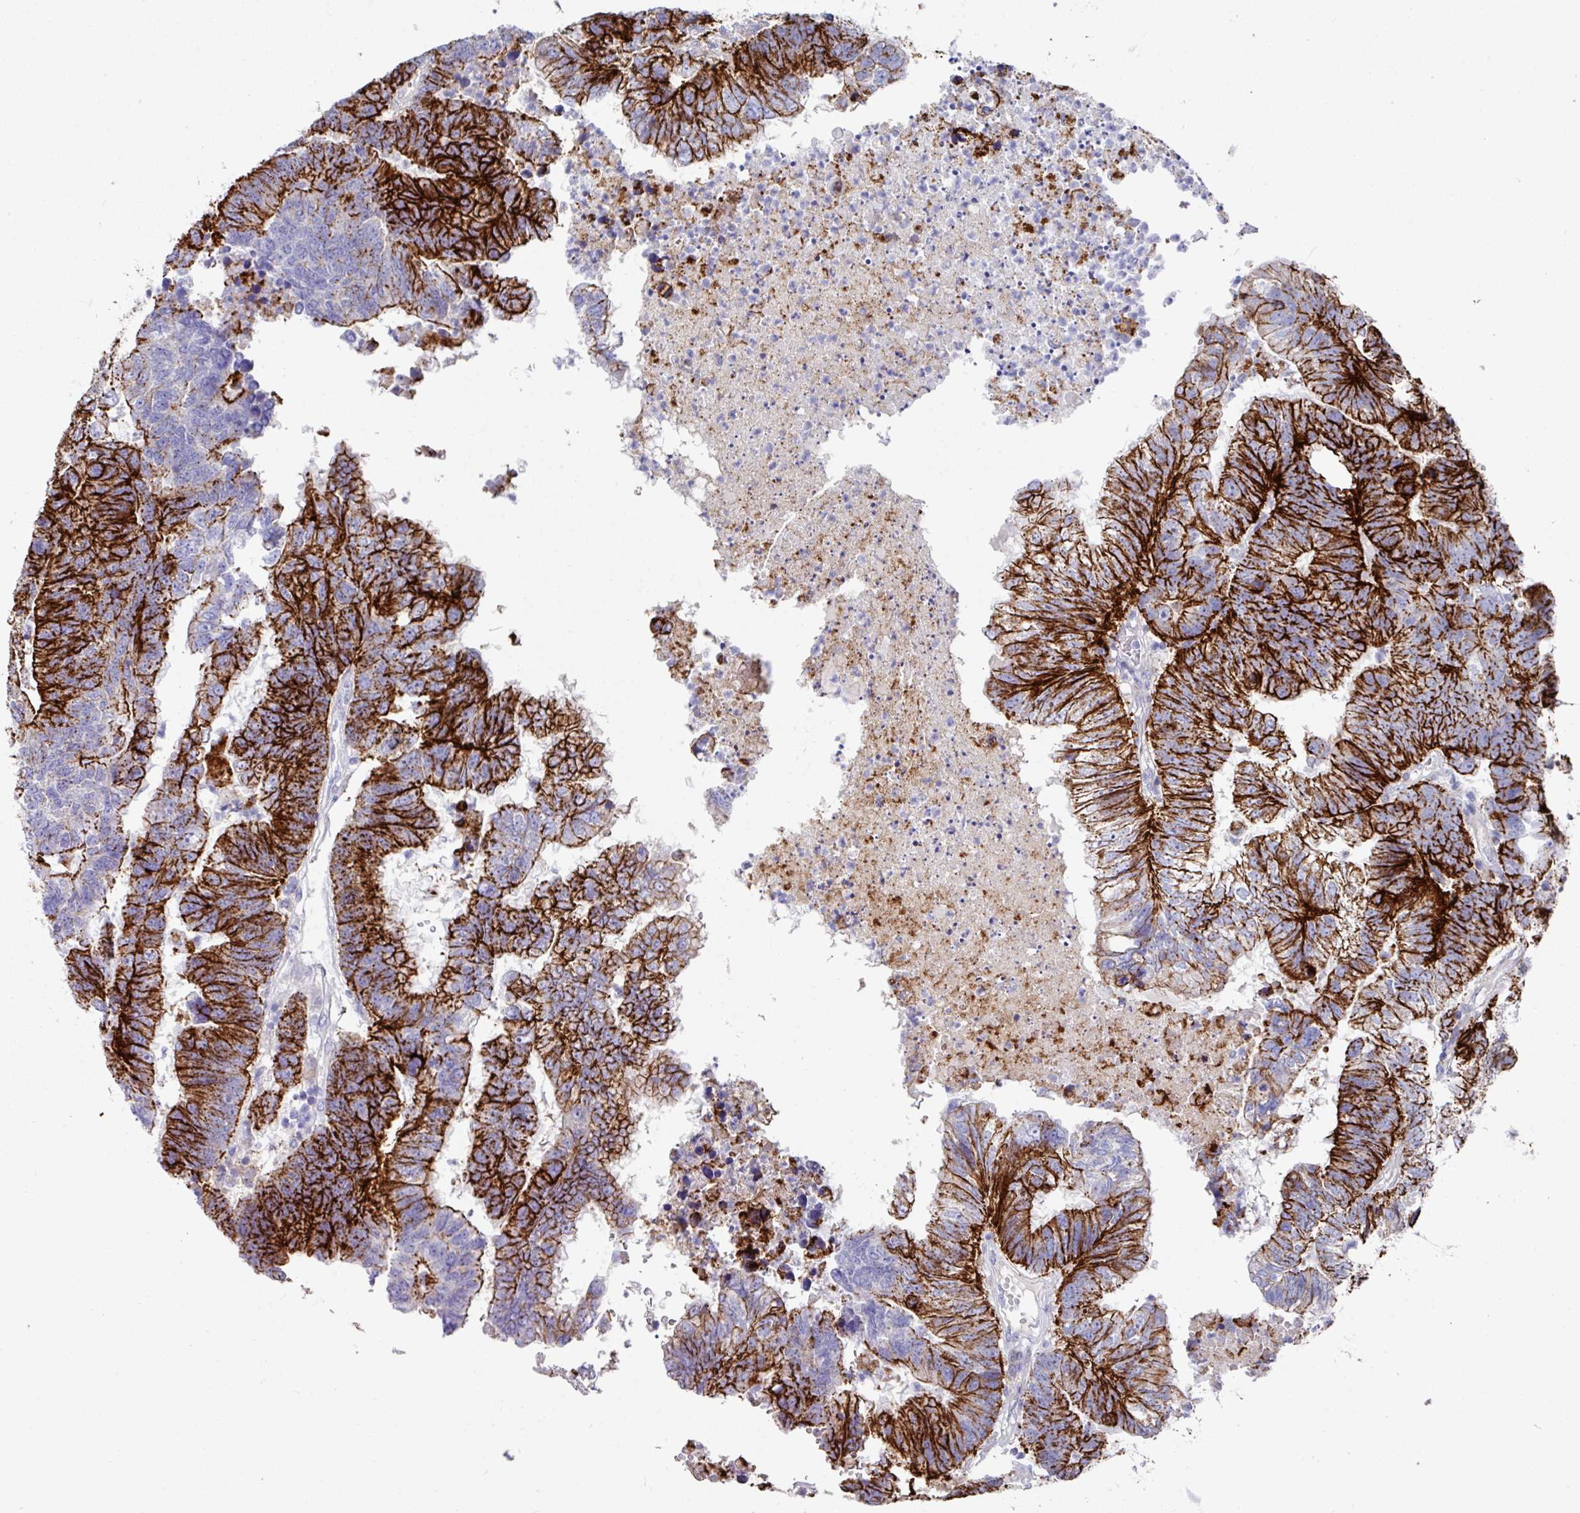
{"staining": {"intensity": "strong", "quantity": ">75%", "location": "cytoplasmic/membranous"}, "tissue": "colorectal cancer", "cell_type": "Tumor cells", "image_type": "cancer", "snomed": [{"axis": "morphology", "description": "Adenocarcinoma, NOS"}, {"axis": "topography", "description": "Colon"}], "caption": "This is a micrograph of immunohistochemistry staining of colorectal cancer (adenocarcinoma), which shows strong staining in the cytoplasmic/membranous of tumor cells.", "gene": "CLDN1", "patient": {"sex": "female", "age": 48}}